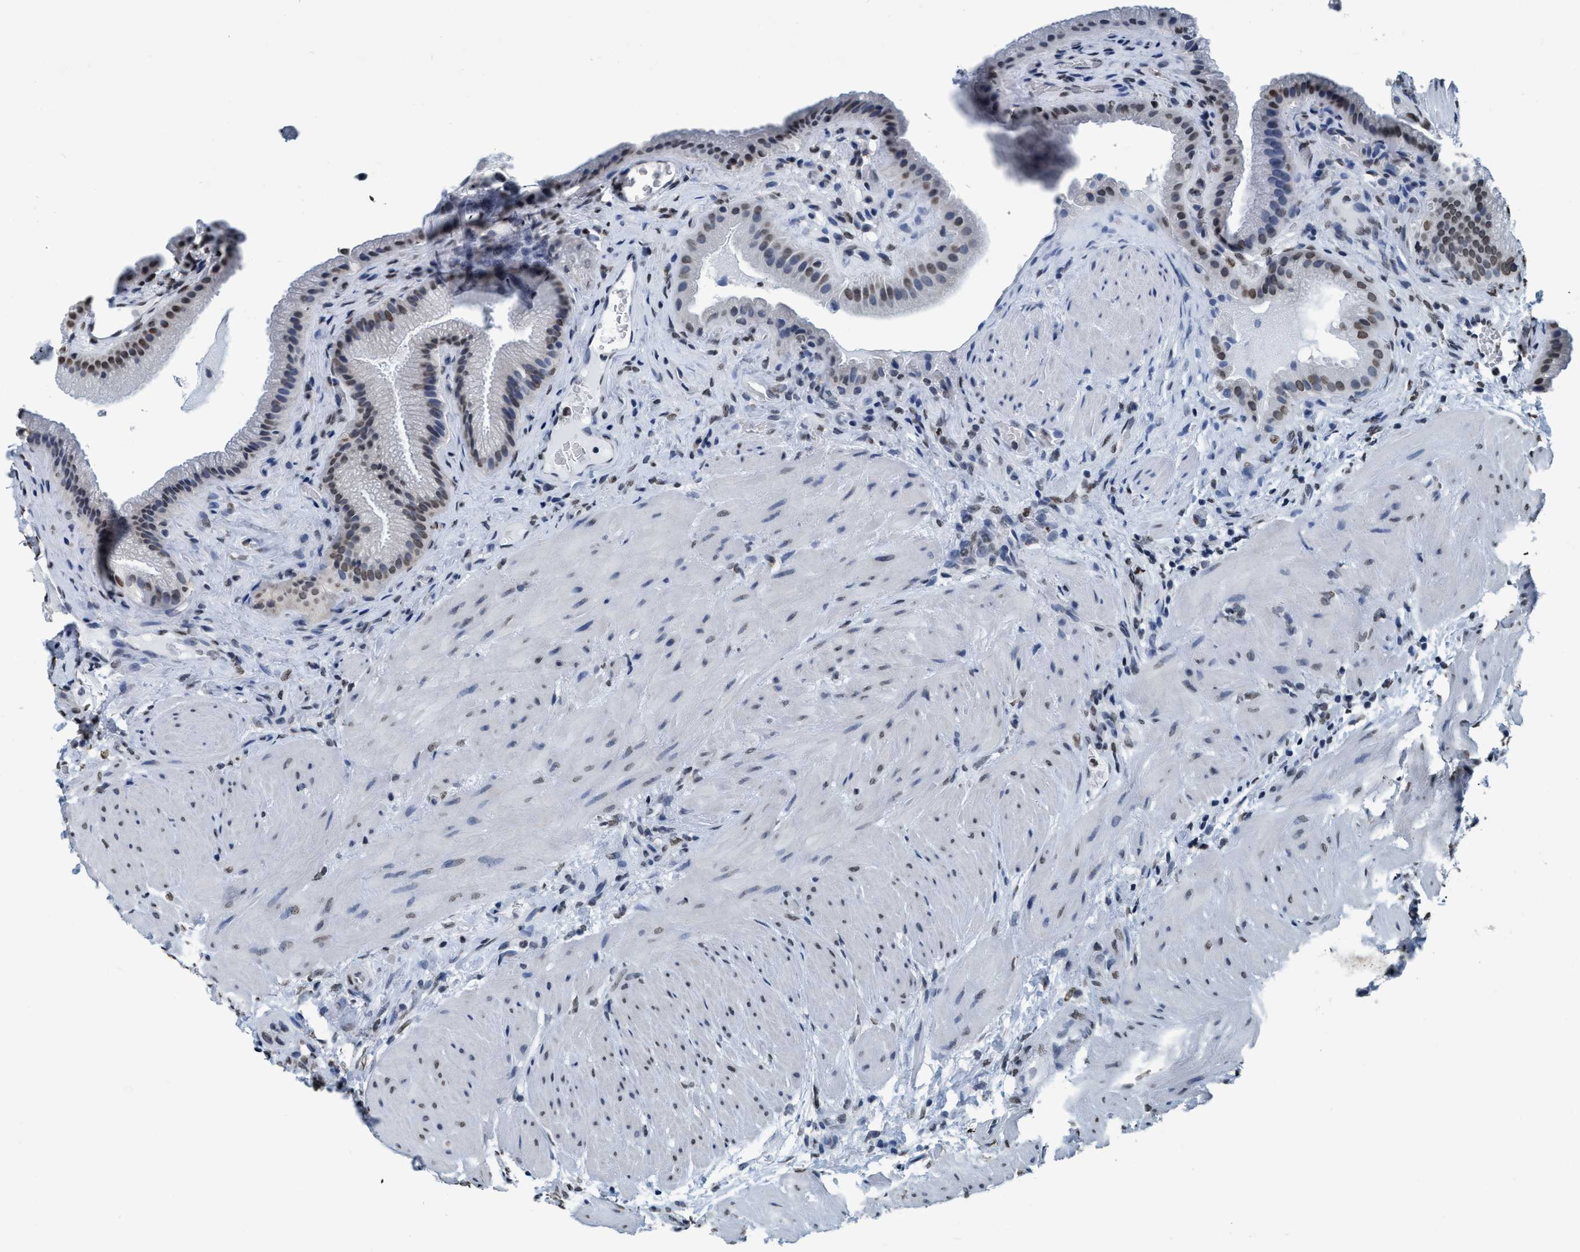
{"staining": {"intensity": "strong", "quantity": ">75%", "location": "nuclear"}, "tissue": "gallbladder", "cell_type": "Glandular cells", "image_type": "normal", "snomed": [{"axis": "morphology", "description": "Normal tissue, NOS"}, {"axis": "topography", "description": "Gallbladder"}], "caption": "High-magnification brightfield microscopy of normal gallbladder stained with DAB (3,3'-diaminobenzidine) (brown) and counterstained with hematoxylin (blue). glandular cells exhibit strong nuclear positivity is identified in approximately>75% of cells.", "gene": "CCNE2", "patient": {"sex": "male", "age": 49}}